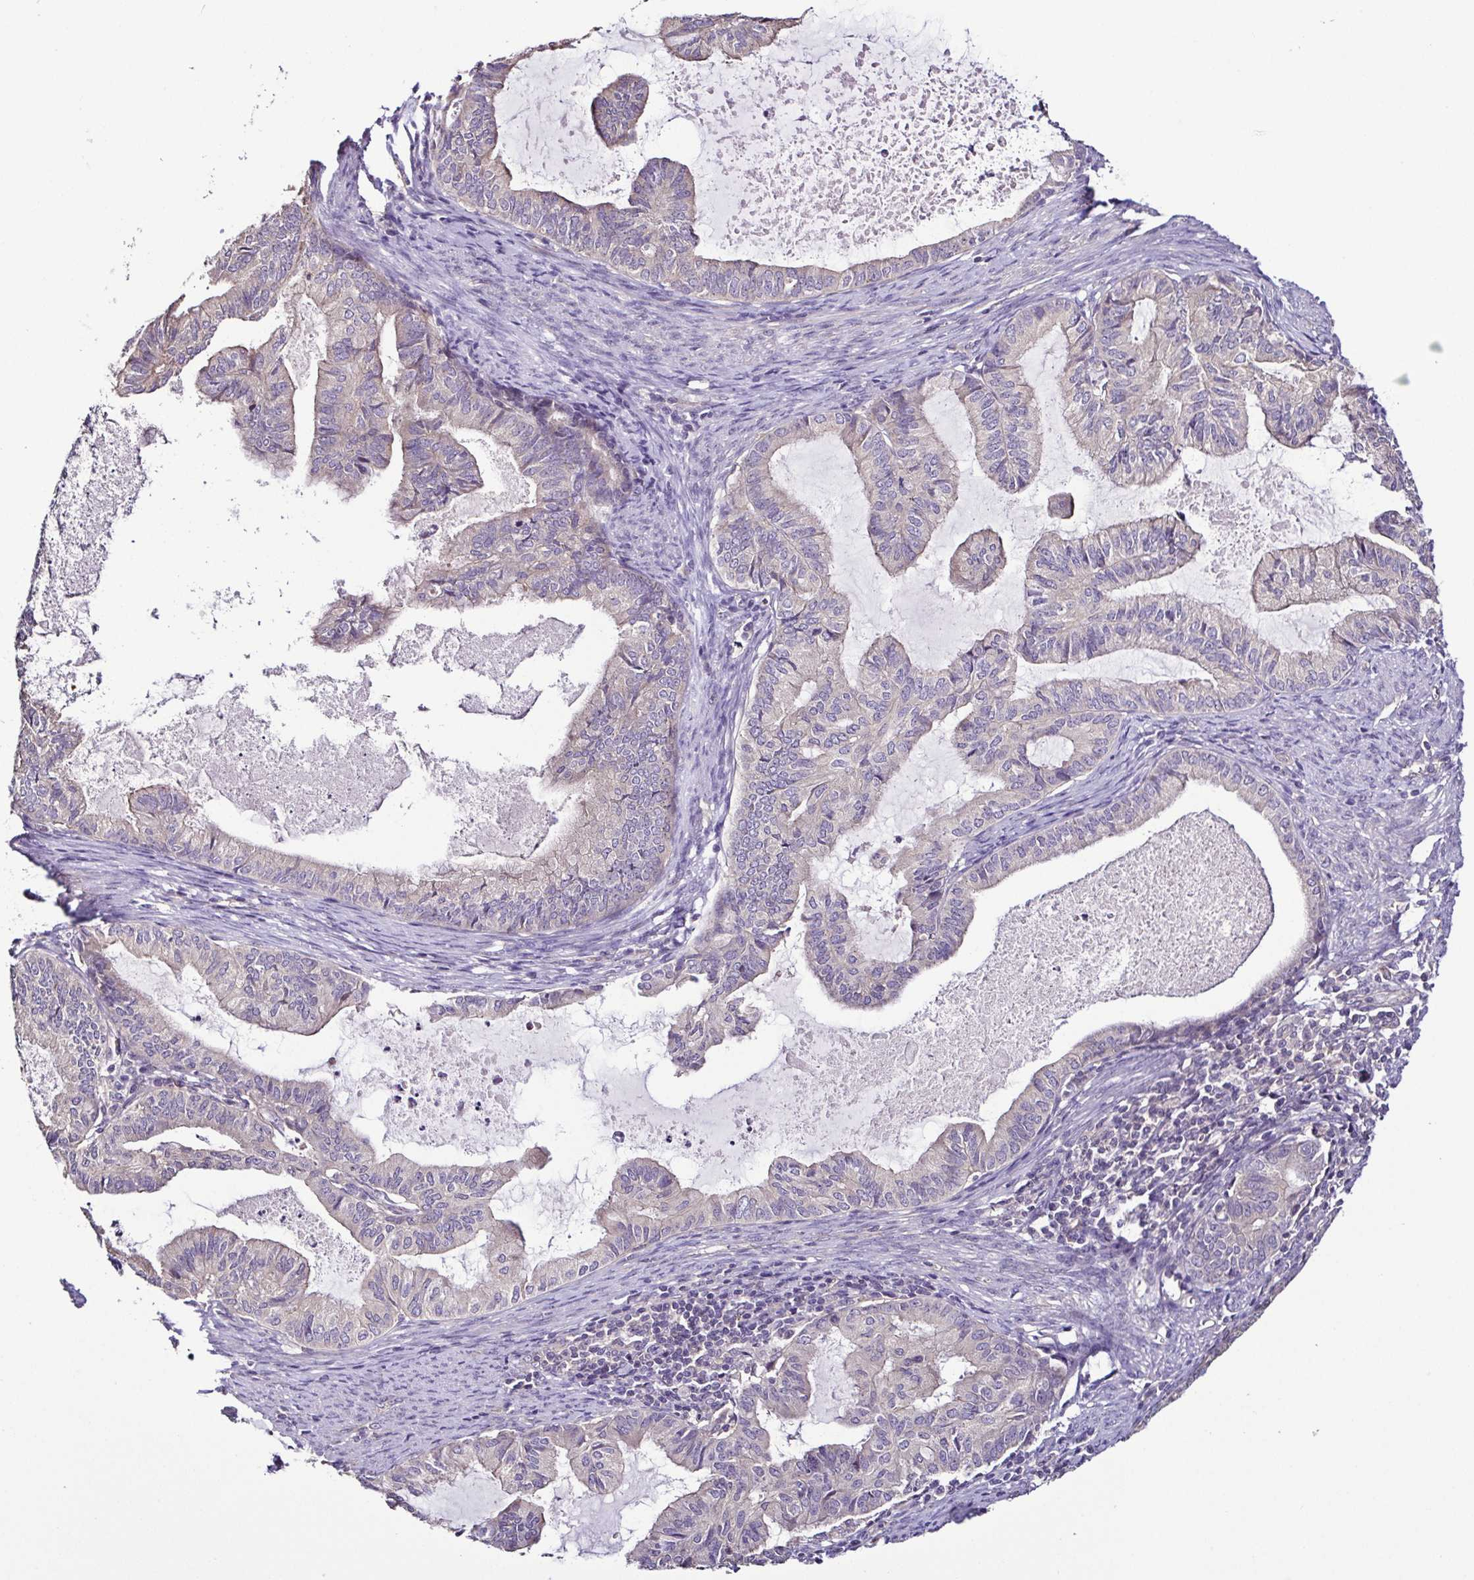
{"staining": {"intensity": "negative", "quantity": "none", "location": "none"}, "tissue": "endometrial cancer", "cell_type": "Tumor cells", "image_type": "cancer", "snomed": [{"axis": "morphology", "description": "Adenocarcinoma, NOS"}, {"axis": "topography", "description": "Endometrium"}], "caption": "Immunohistochemical staining of human endometrial cancer shows no significant staining in tumor cells. The staining was performed using DAB (3,3'-diaminobenzidine) to visualize the protein expression in brown, while the nuclei were stained in blue with hematoxylin (Magnification: 20x).", "gene": "LMOD2", "patient": {"sex": "female", "age": 86}}